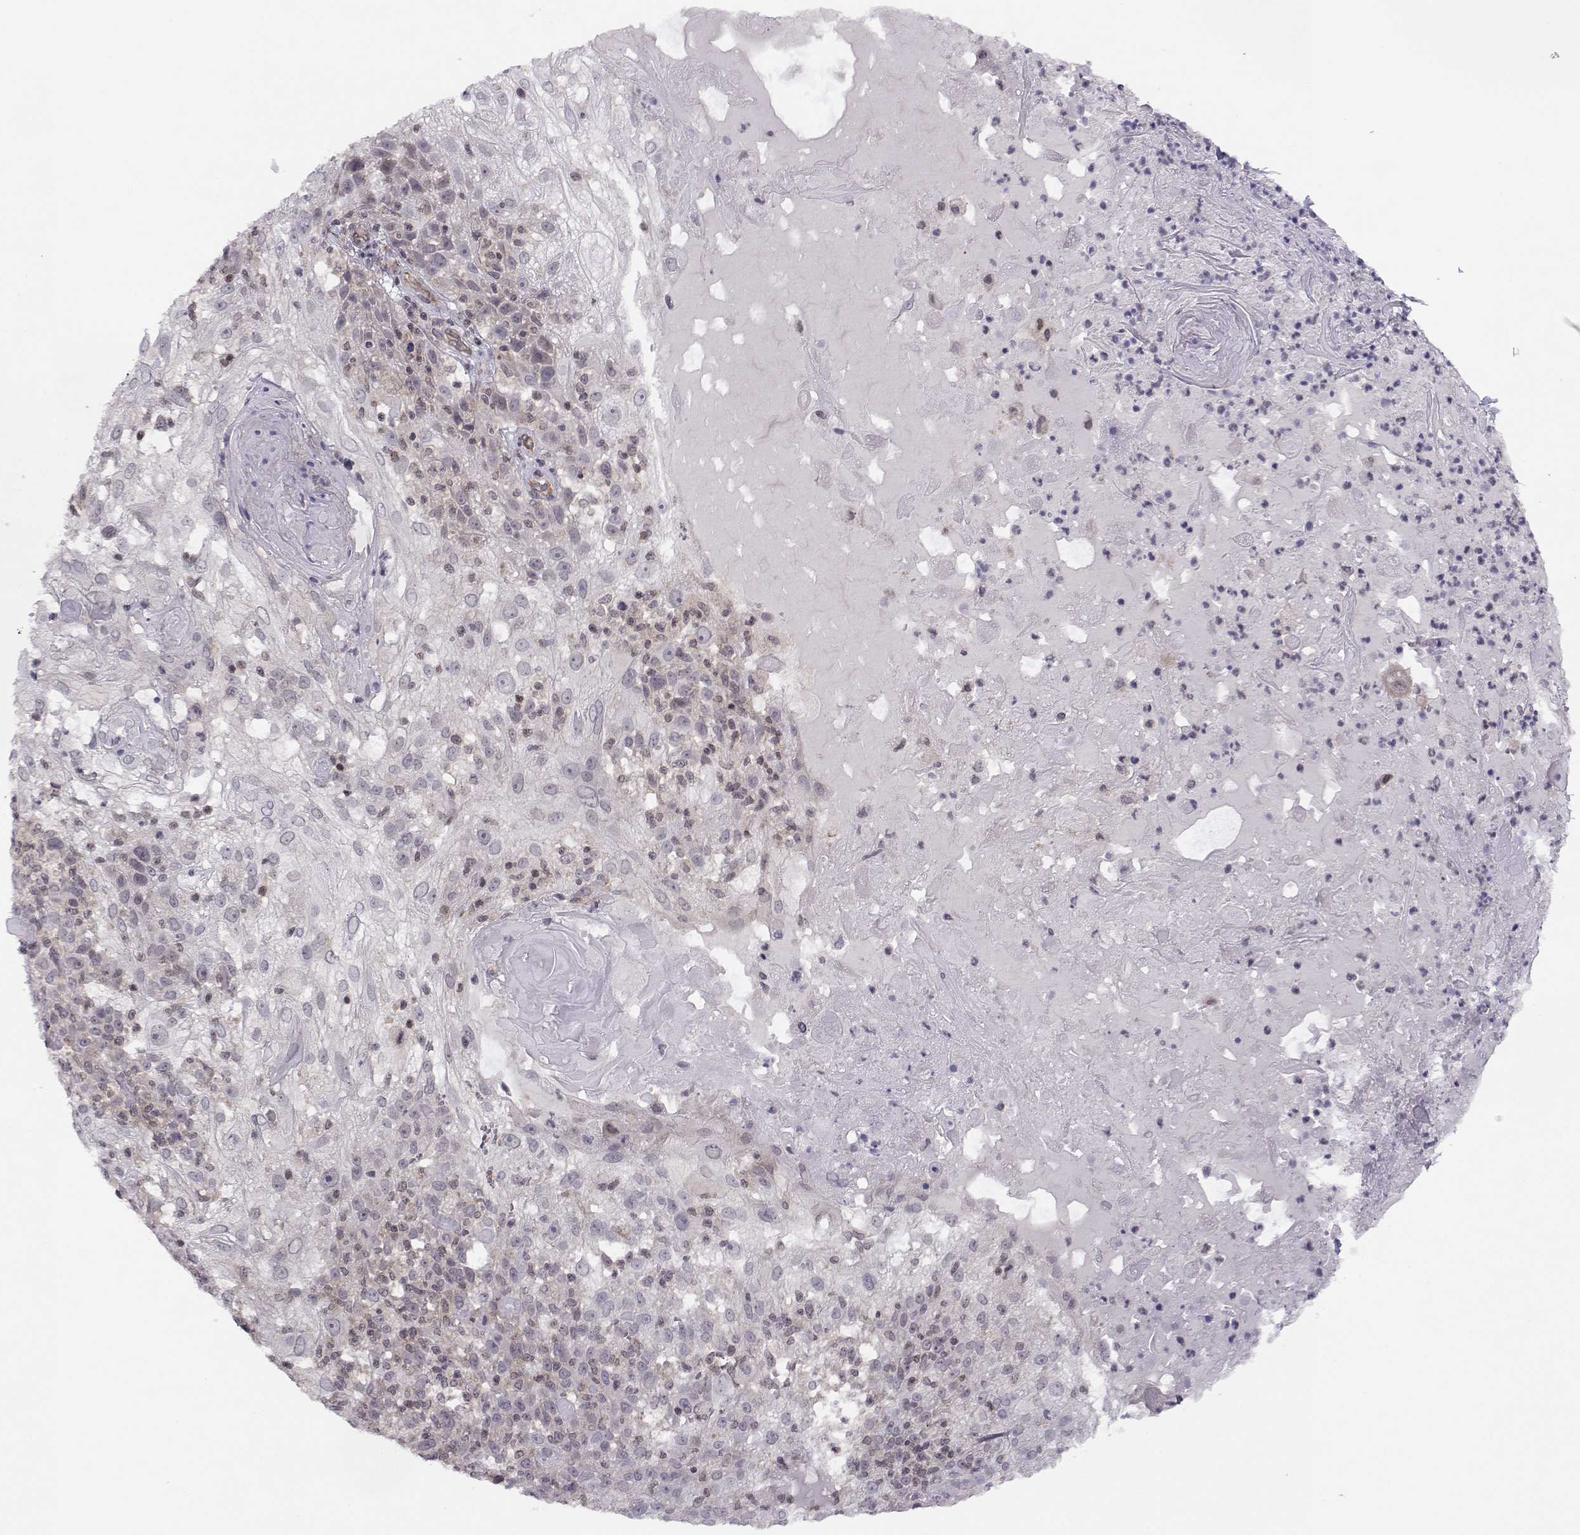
{"staining": {"intensity": "negative", "quantity": "none", "location": "none"}, "tissue": "skin cancer", "cell_type": "Tumor cells", "image_type": "cancer", "snomed": [{"axis": "morphology", "description": "Normal tissue, NOS"}, {"axis": "morphology", "description": "Squamous cell carcinoma, NOS"}, {"axis": "topography", "description": "Skin"}], "caption": "High magnification brightfield microscopy of skin cancer (squamous cell carcinoma) stained with DAB (3,3'-diaminobenzidine) (brown) and counterstained with hematoxylin (blue): tumor cells show no significant staining.", "gene": "KIF13B", "patient": {"sex": "female", "age": 83}}